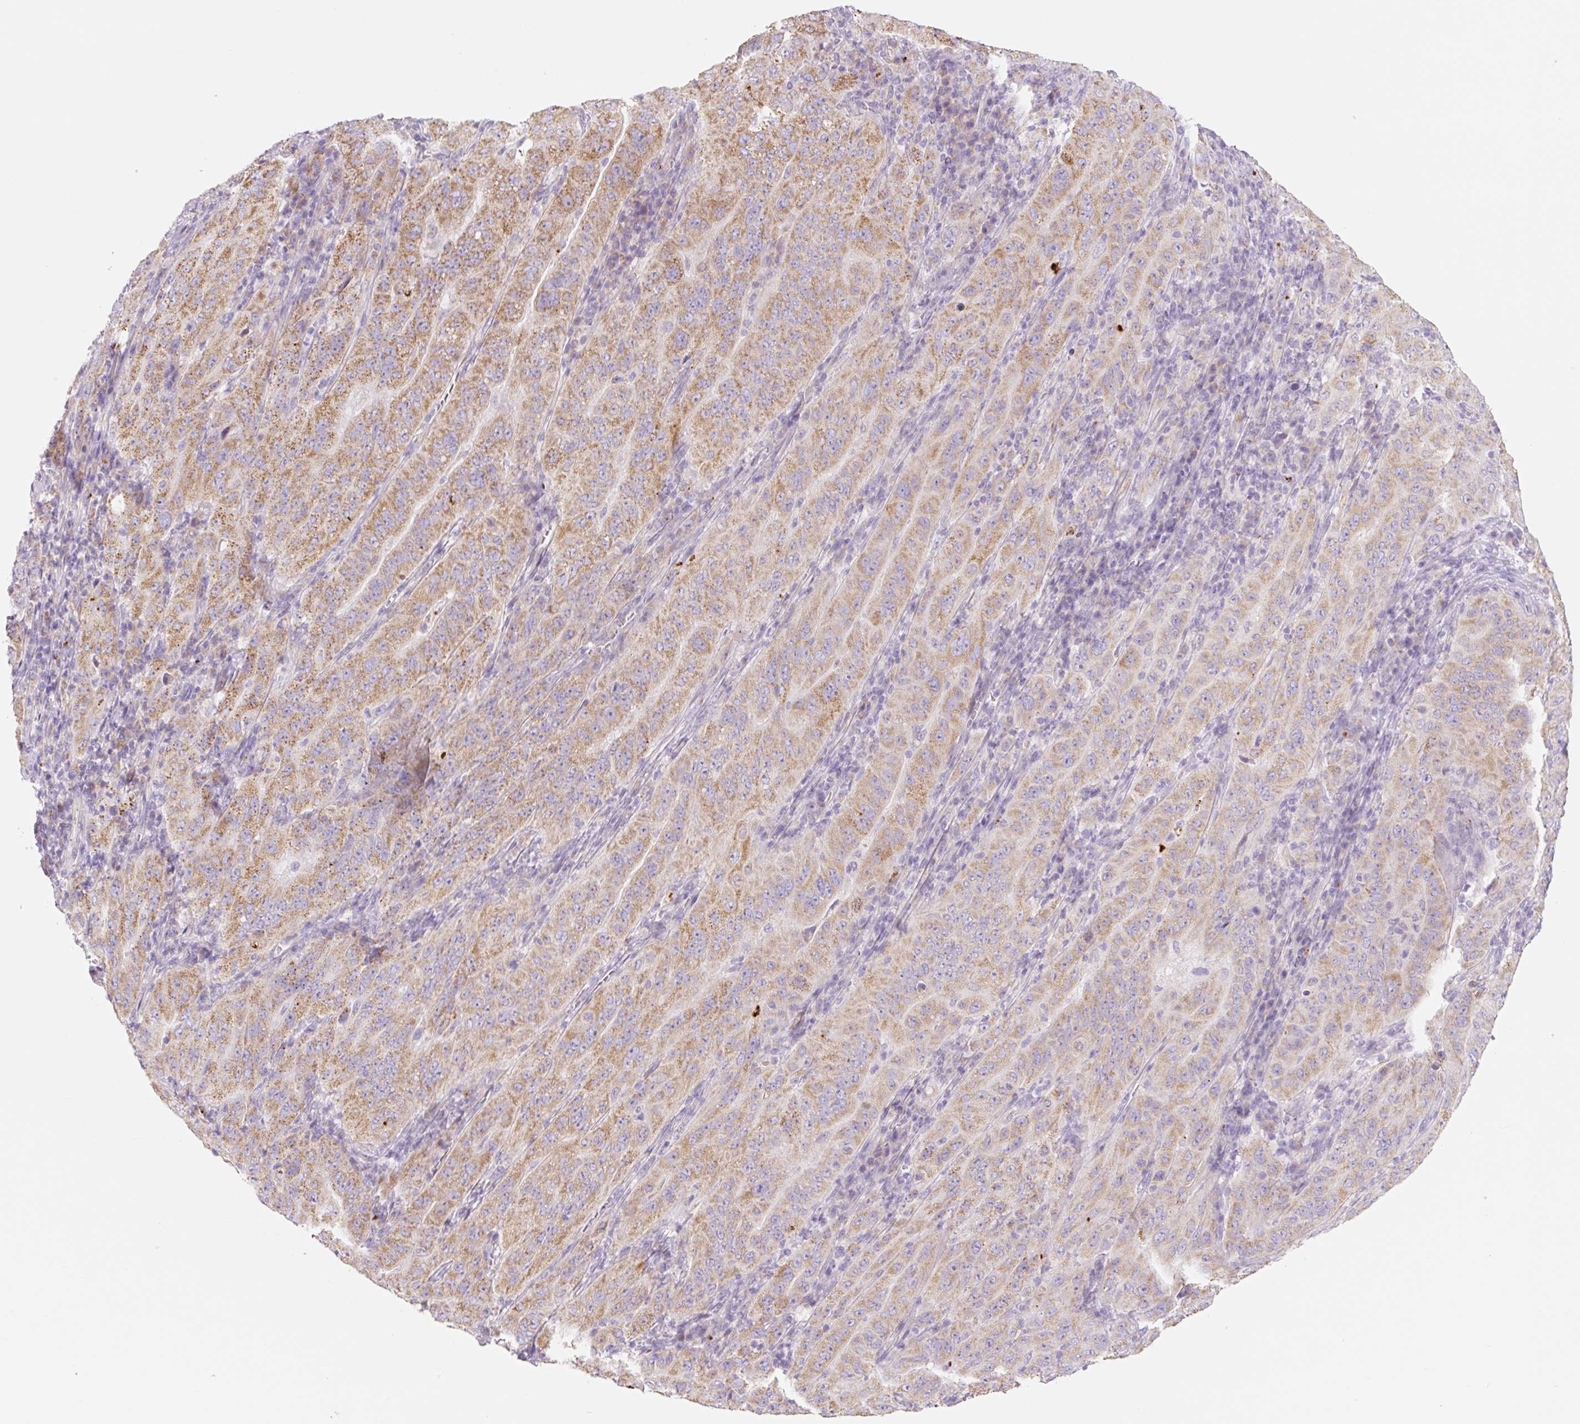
{"staining": {"intensity": "moderate", "quantity": ">75%", "location": "cytoplasmic/membranous"}, "tissue": "pancreatic cancer", "cell_type": "Tumor cells", "image_type": "cancer", "snomed": [{"axis": "morphology", "description": "Adenocarcinoma, NOS"}, {"axis": "topography", "description": "Pancreas"}], "caption": "Brown immunohistochemical staining in human pancreatic cancer (adenocarcinoma) reveals moderate cytoplasmic/membranous expression in about >75% of tumor cells. (Stains: DAB in brown, nuclei in blue, Microscopy: brightfield microscopy at high magnification).", "gene": "CLEC3A", "patient": {"sex": "male", "age": 63}}